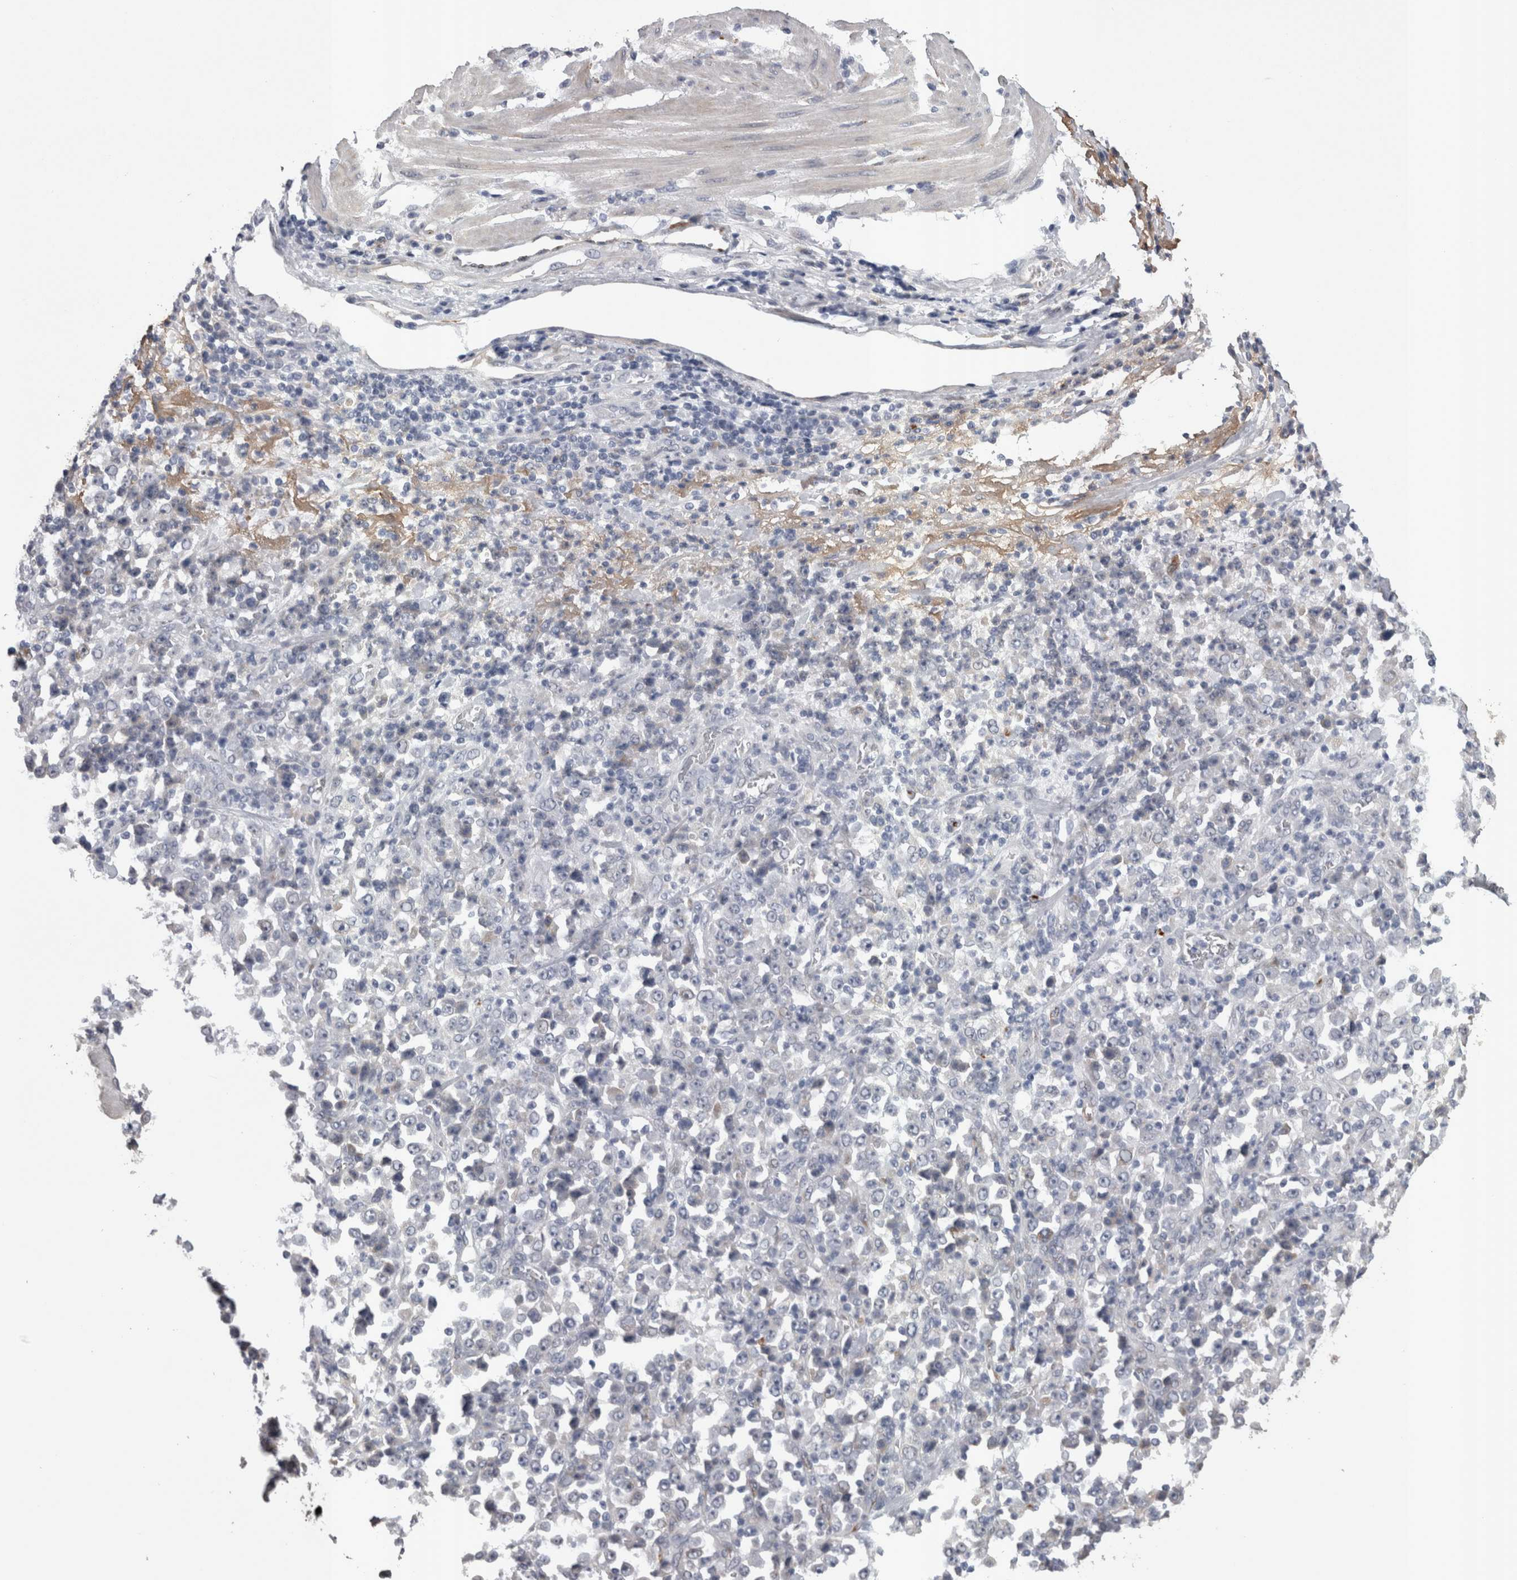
{"staining": {"intensity": "negative", "quantity": "none", "location": "none"}, "tissue": "stomach cancer", "cell_type": "Tumor cells", "image_type": "cancer", "snomed": [{"axis": "morphology", "description": "Normal tissue, NOS"}, {"axis": "morphology", "description": "Adenocarcinoma, NOS"}, {"axis": "topography", "description": "Stomach, upper"}, {"axis": "topography", "description": "Stomach"}], "caption": "Immunohistochemical staining of human stomach cancer (adenocarcinoma) demonstrates no significant positivity in tumor cells. Brightfield microscopy of immunohistochemistry stained with DAB (brown) and hematoxylin (blue), captured at high magnification.", "gene": "STC1", "patient": {"sex": "male", "age": 59}}